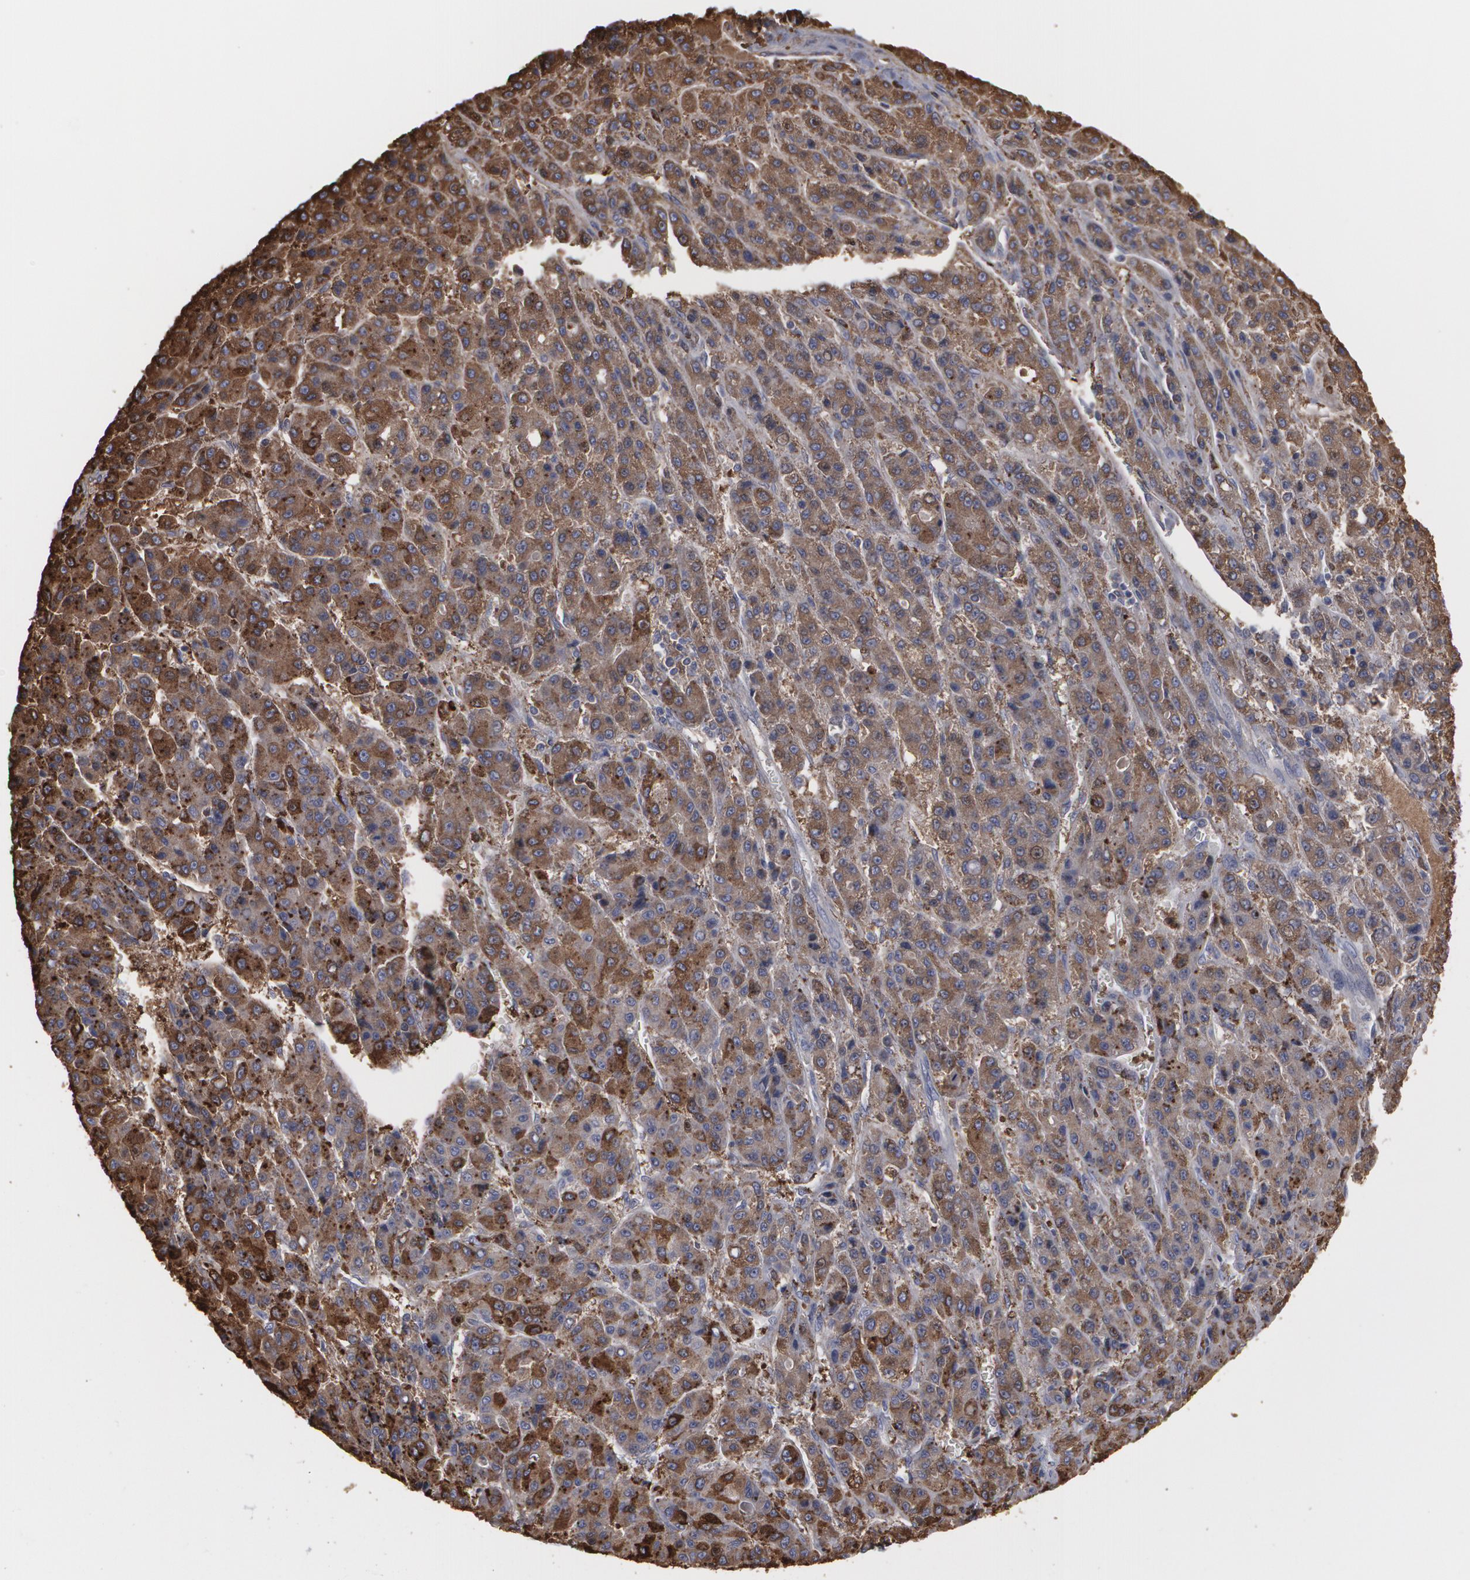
{"staining": {"intensity": "strong", "quantity": ">75%", "location": "cytoplasmic/membranous"}, "tissue": "liver cancer", "cell_type": "Tumor cells", "image_type": "cancer", "snomed": [{"axis": "morphology", "description": "Carcinoma, Hepatocellular, NOS"}, {"axis": "topography", "description": "Liver"}], "caption": "Approximately >75% of tumor cells in liver hepatocellular carcinoma display strong cytoplasmic/membranous protein expression as visualized by brown immunohistochemical staining.", "gene": "ODC1", "patient": {"sex": "male", "age": 70}}